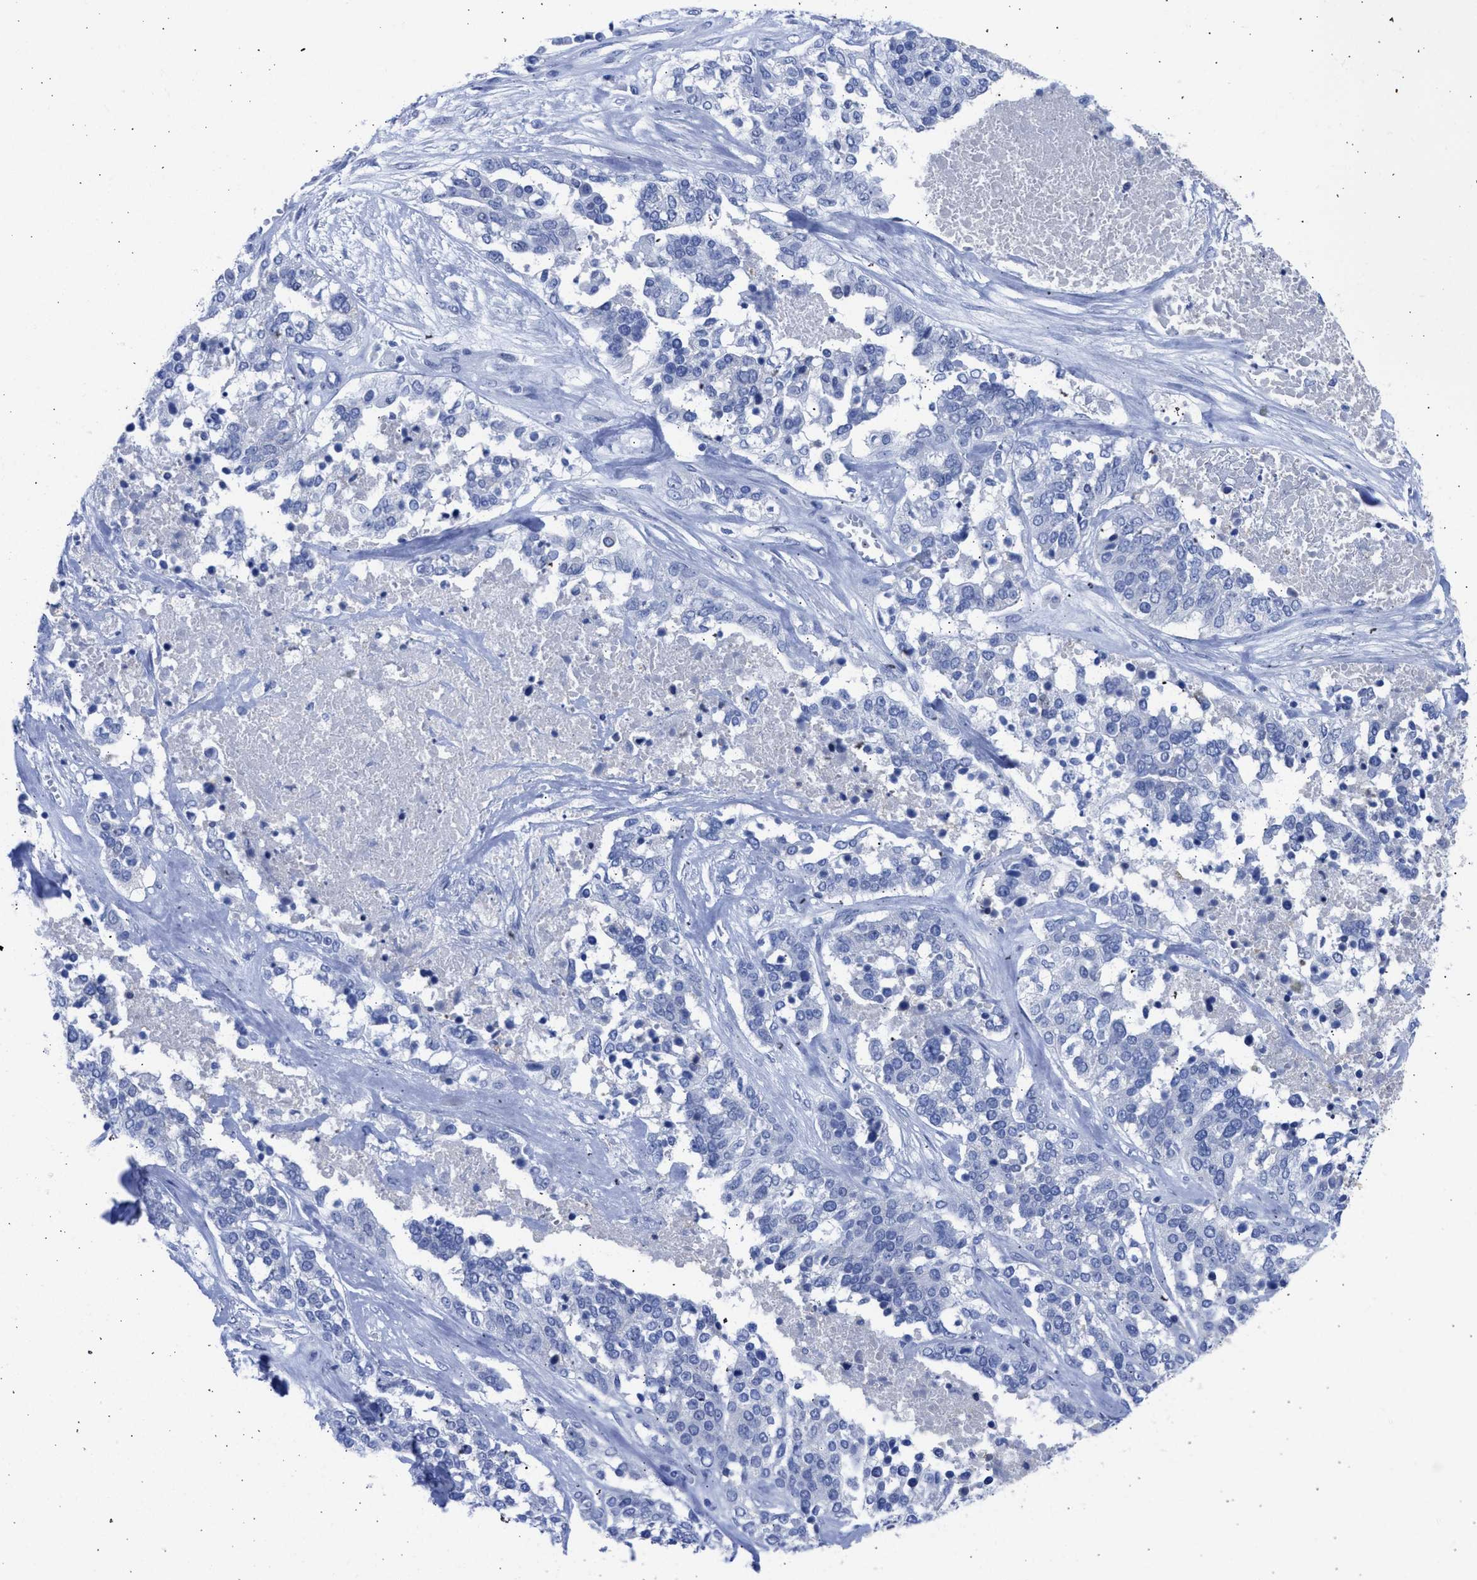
{"staining": {"intensity": "negative", "quantity": "none", "location": "none"}, "tissue": "ovarian cancer", "cell_type": "Tumor cells", "image_type": "cancer", "snomed": [{"axis": "morphology", "description": "Cystadenocarcinoma, serous, NOS"}, {"axis": "topography", "description": "Ovary"}], "caption": "Immunohistochemistry (IHC) photomicrograph of neoplastic tissue: serous cystadenocarcinoma (ovarian) stained with DAB (3,3'-diaminobenzidine) demonstrates no significant protein expression in tumor cells.", "gene": "RSPH1", "patient": {"sex": "female", "age": 44}}